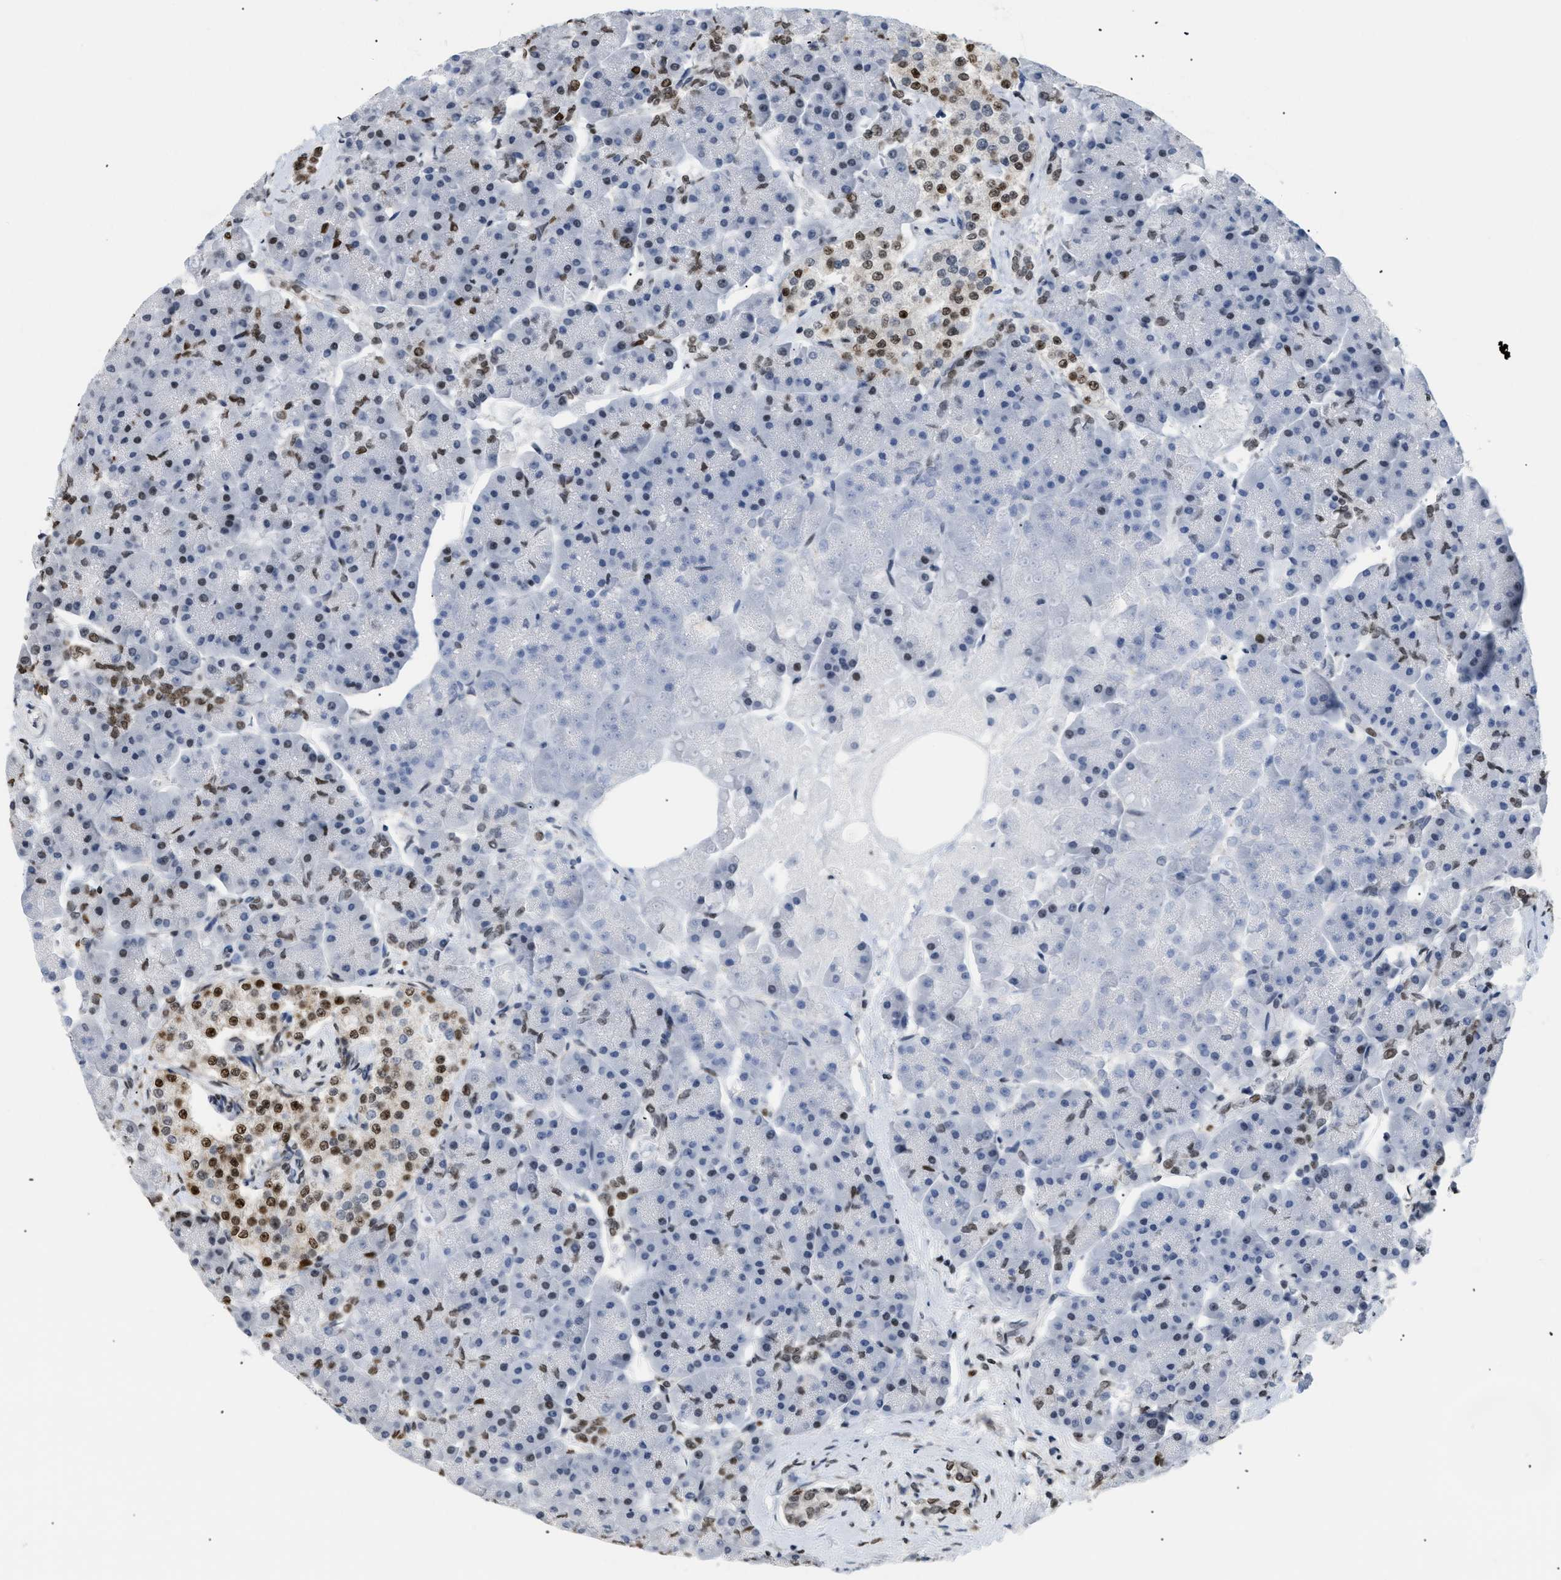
{"staining": {"intensity": "moderate", "quantity": "25%-75%", "location": "nuclear"}, "tissue": "pancreas", "cell_type": "Exocrine glandular cells", "image_type": "normal", "snomed": [{"axis": "morphology", "description": "Normal tissue, NOS"}, {"axis": "topography", "description": "Pancreas"}], "caption": "IHC of normal pancreas exhibits medium levels of moderate nuclear expression in about 25%-75% of exocrine glandular cells.", "gene": "HMGN2", "patient": {"sex": "female", "age": 70}}